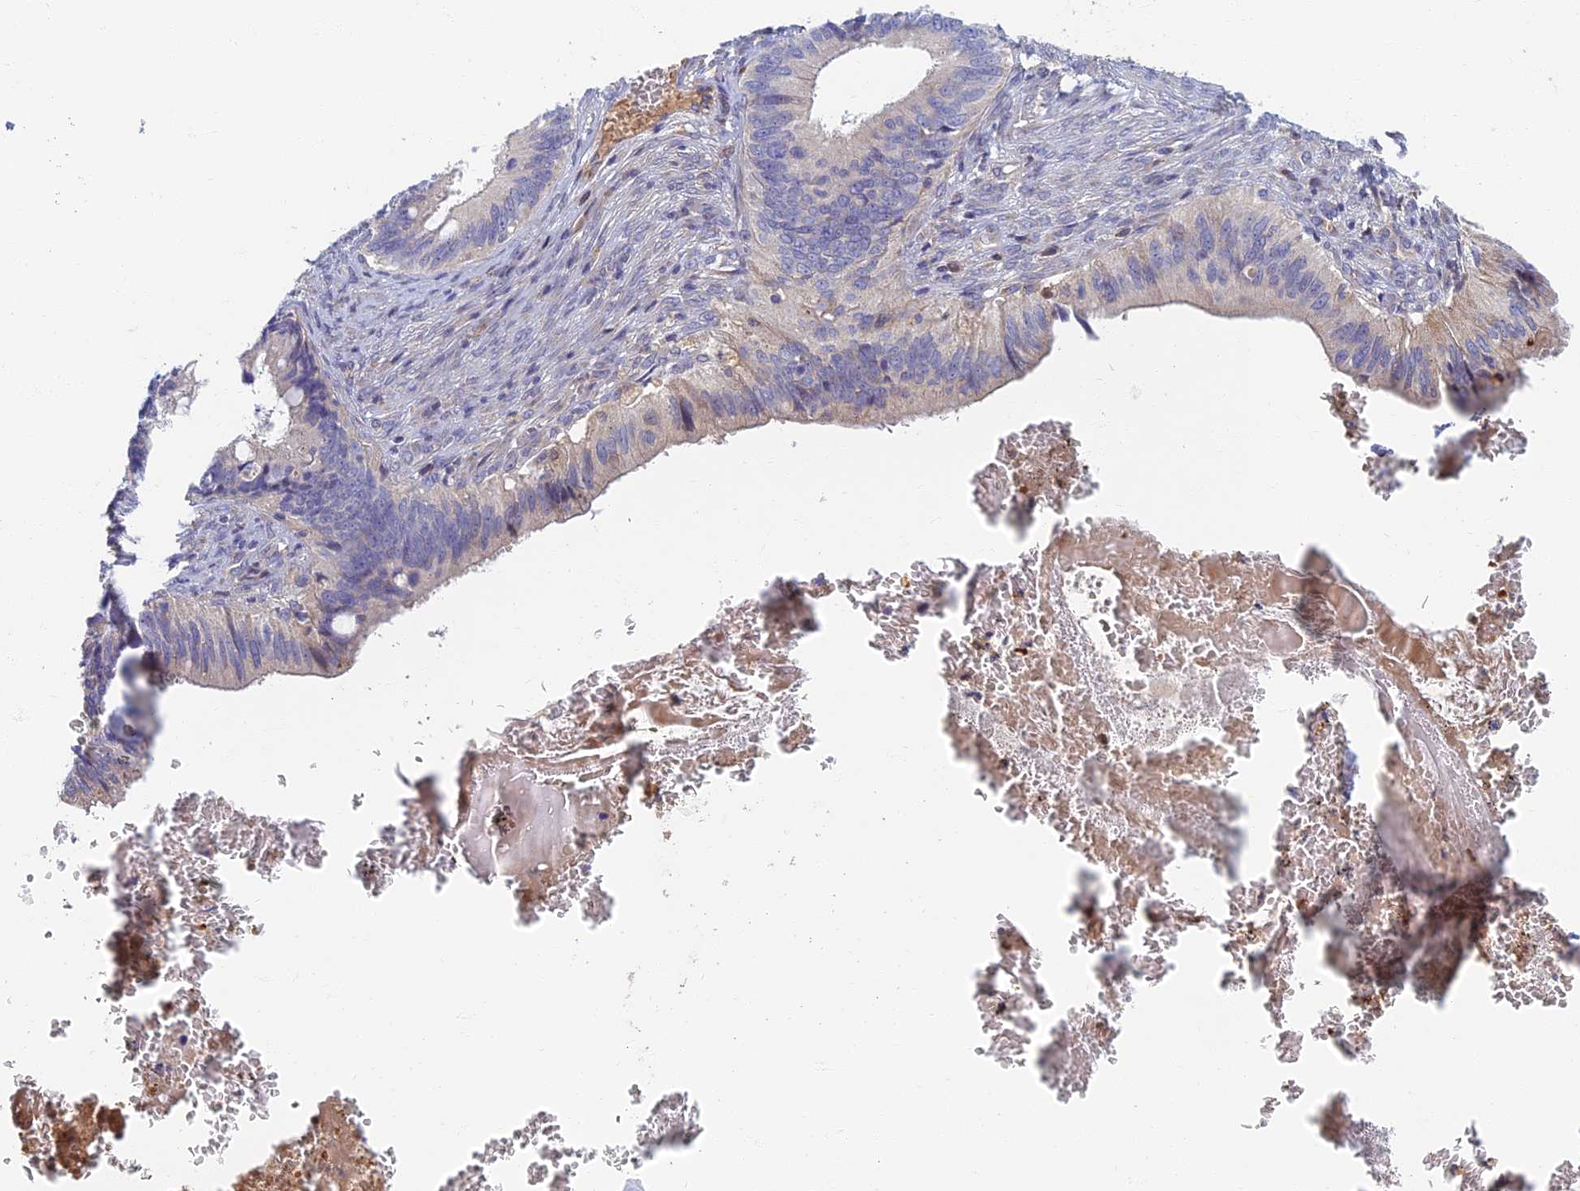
{"staining": {"intensity": "negative", "quantity": "none", "location": "none"}, "tissue": "cervical cancer", "cell_type": "Tumor cells", "image_type": "cancer", "snomed": [{"axis": "morphology", "description": "Adenocarcinoma, NOS"}, {"axis": "topography", "description": "Cervix"}], "caption": "This image is of cervical cancer (adenocarcinoma) stained with IHC to label a protein in brown with the nuclei are counter-stained blue. There is no positivity in tumor cells.", "gene": "SOGA1", "patient": {"sex": "female", "age": 42}}